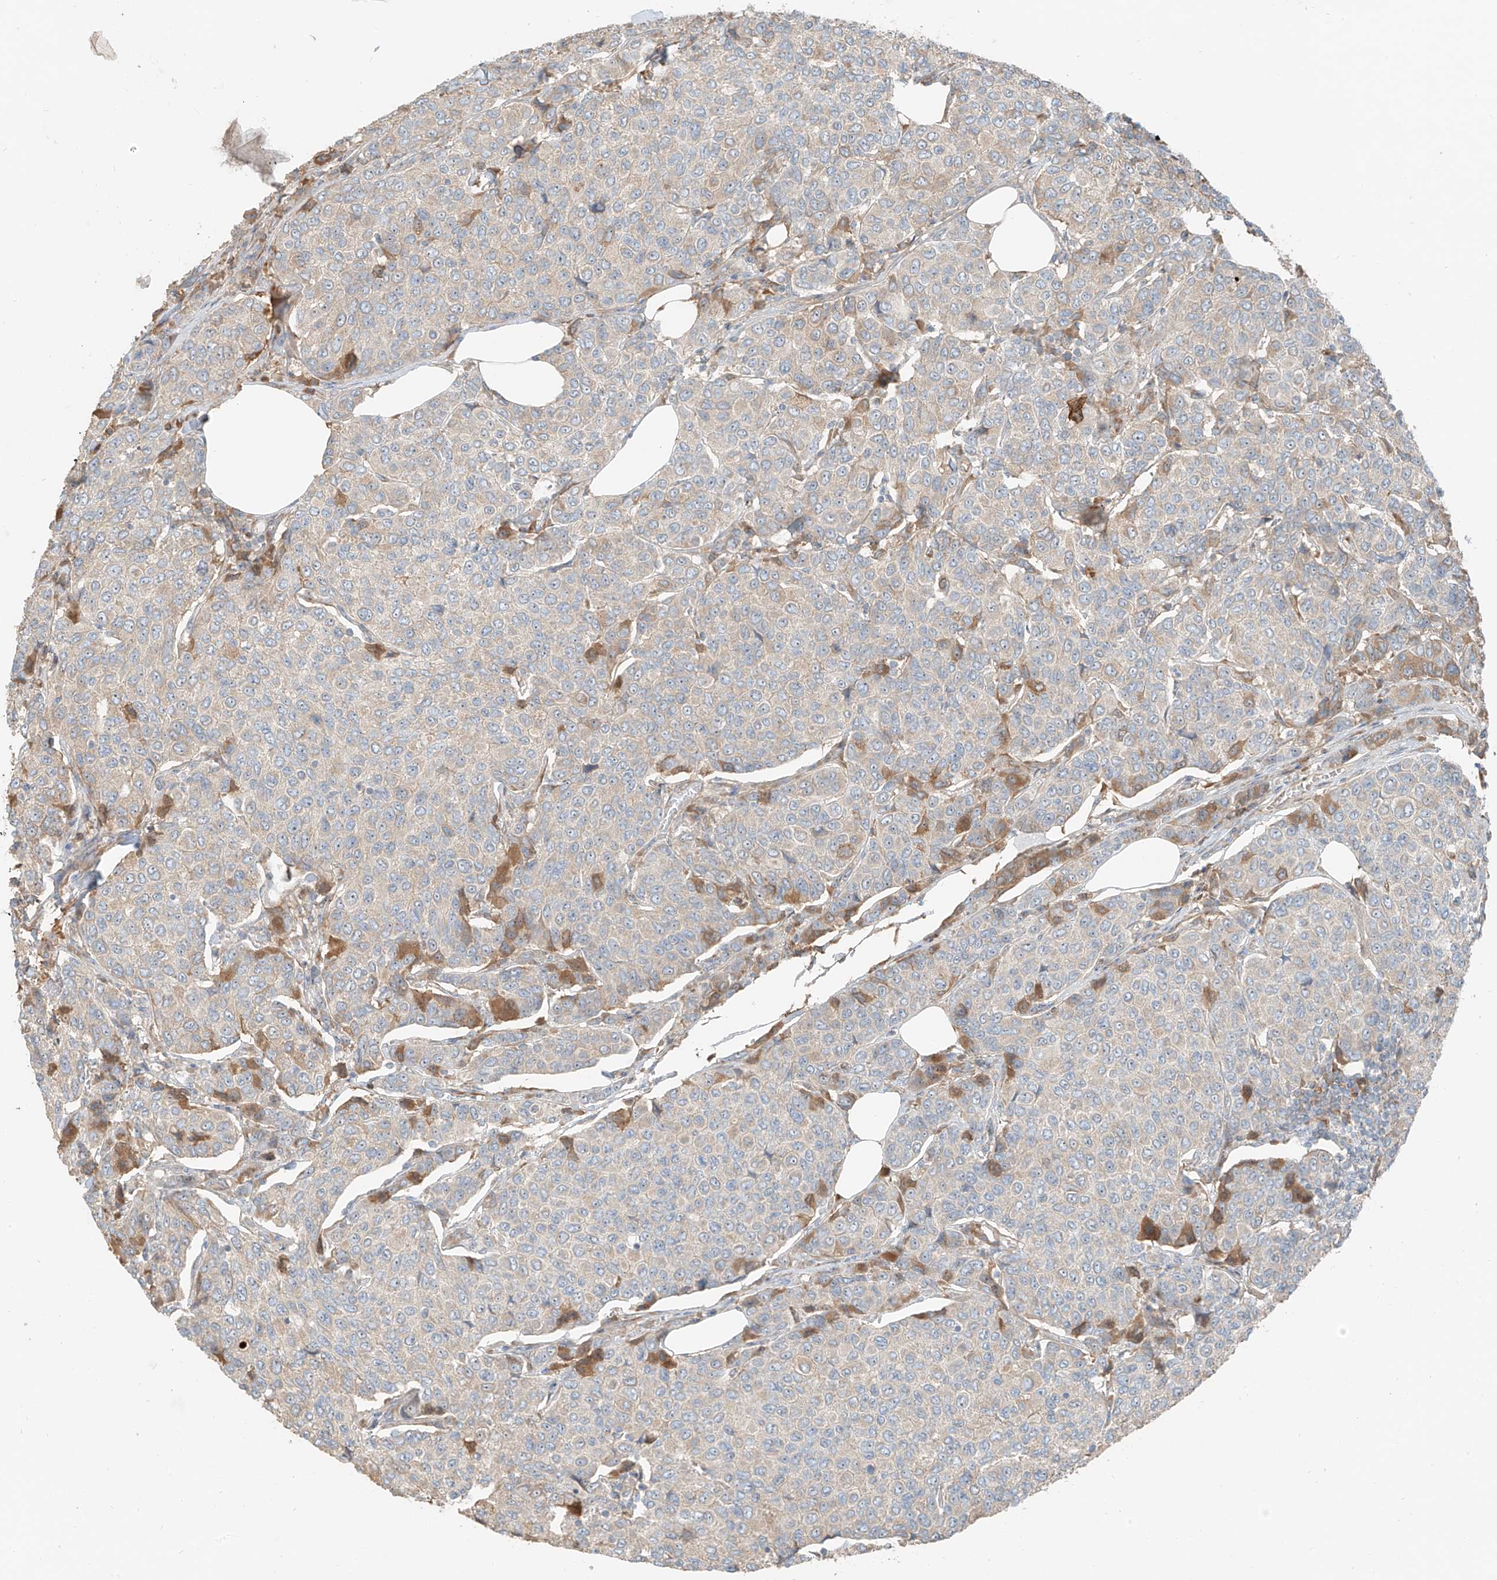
{"staining": {"intensity": "weak", "quantity": "<25%", "location": "cytoplasmic/membranous"}, "tissue": "breast cancer", "cell_type": "Tumor cells", "image_type": "cancer", "snomed": [{"axis": "morphology", "description": "Duct carcinoma"}, {"axis": "topography", "description": "Breast"}], "caption": "Invasive ductal carcinoma (breast) was stained to show a protein in brown. There is no significant positivity in tumor cells.", "gene": "FSTL1", "patient": {"sex": "female", "age": 55}}